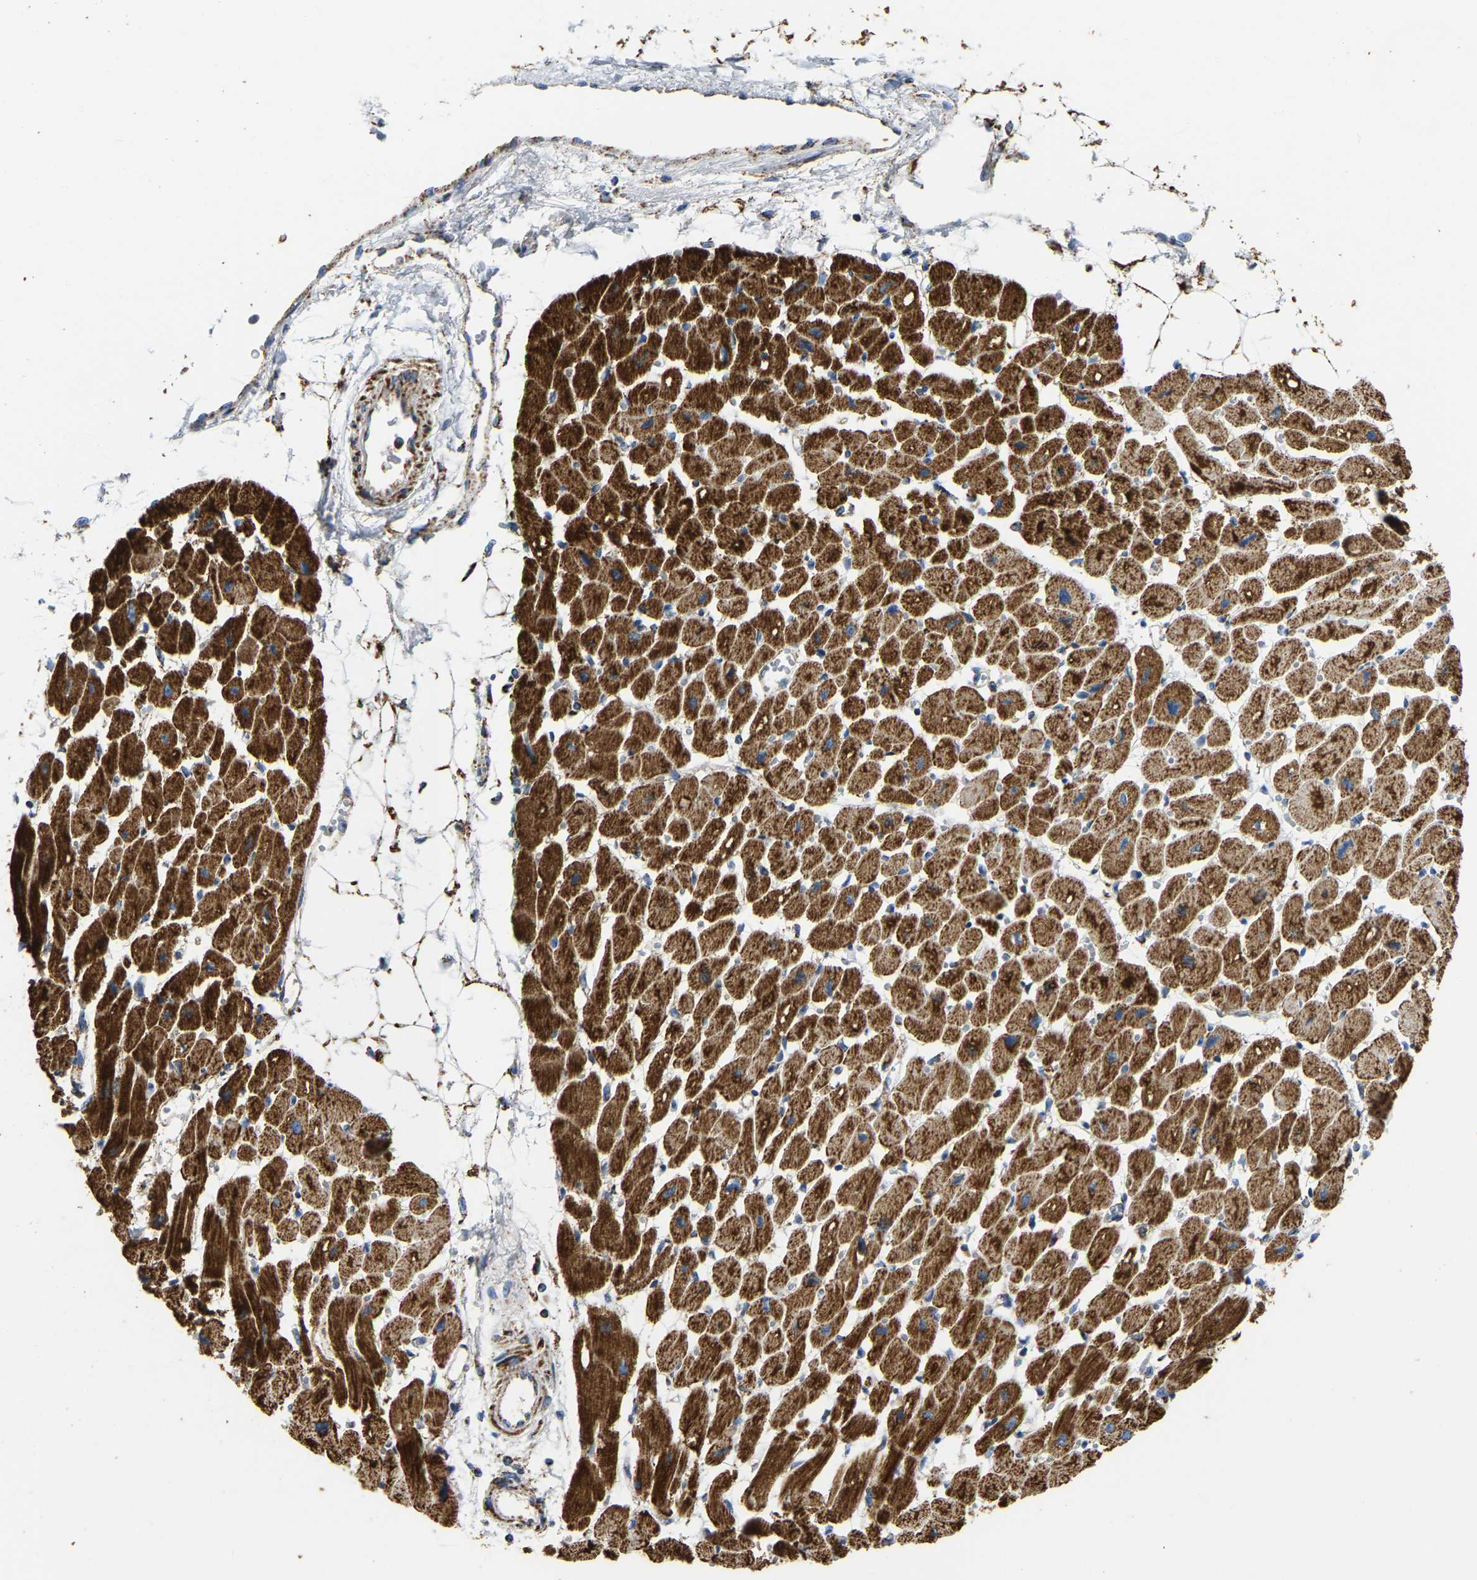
{"staining": {"intensity": "strong", "quantity": ">75%", "location": "cytoplasmic/membranous"}, "tissue": "heart muscle", "cell_type": "Cardiomyocytes", "image_type": "normal", "snomed": [{"axis": "morphology", "description": "Normal tissue, NOS"}, {"axis": "topography", "description": "Heart"}], "caption": "High-power microscopy captured an immunohistochemistry image of benign heart muscle, revealing strong cytoplasmic/membranous positivity in approximately >75% of cardiomyocytes.", "gene": "HIBADH", "patient": {"sex": "female", "age": 54}}